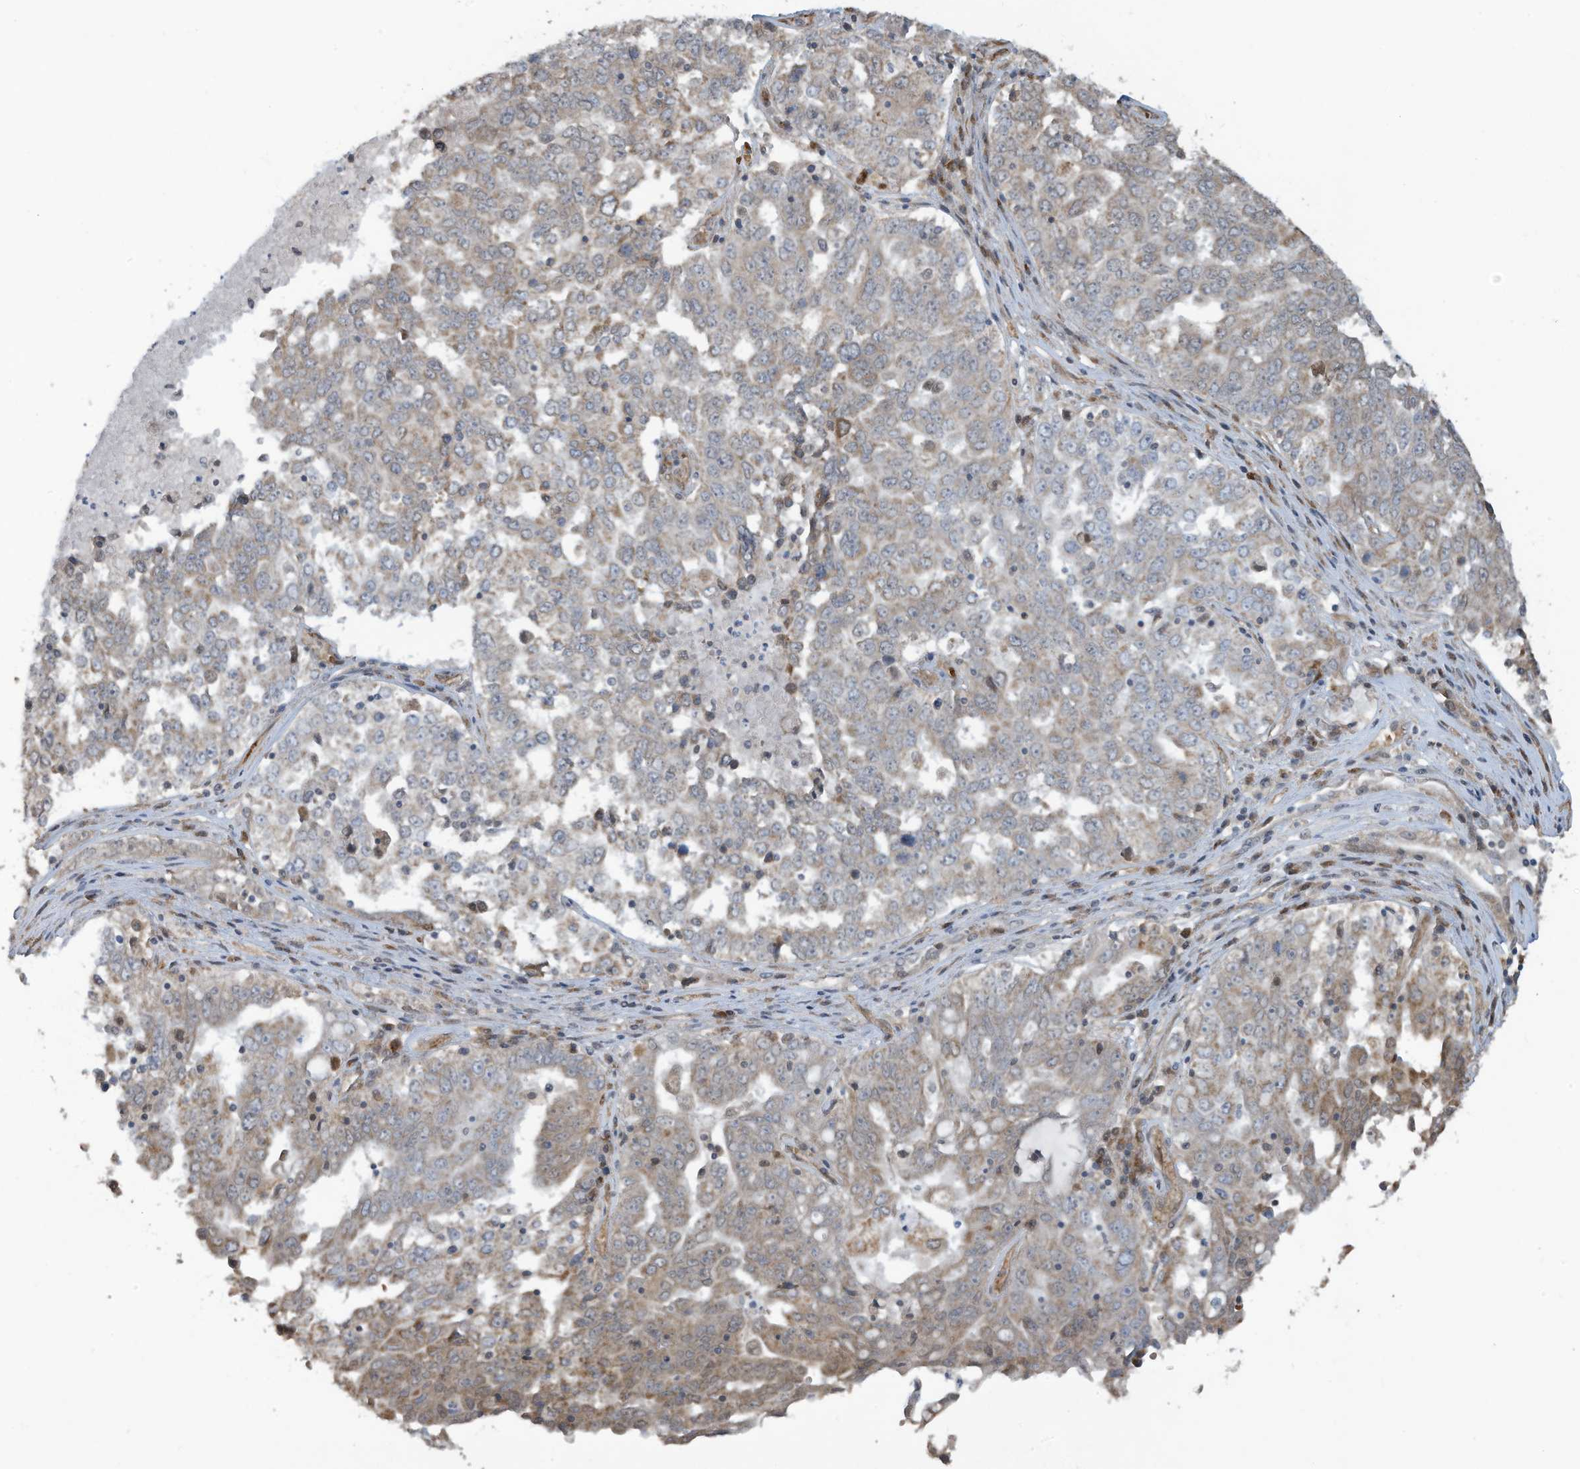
{"staining": {"intensity": "weak", "quantity": "<25%", "location": "cytoplasmic/membranous"}, "tissue": "ovarian cancer", "cell_type": "Tumor cells", "image_type": "cancer", "snomed": [{"axis": "morphology", "description": "Carcinoma, endometroid"}, {"axis": "topography", "description": "Ovary"}], "caption": "Ovarian endometroid carcinoma was stained to show a protein in brown. There is no significant expression in tumor cells.", "gene": "ERI2", "patient": {"sex": "female", "age": 62}}